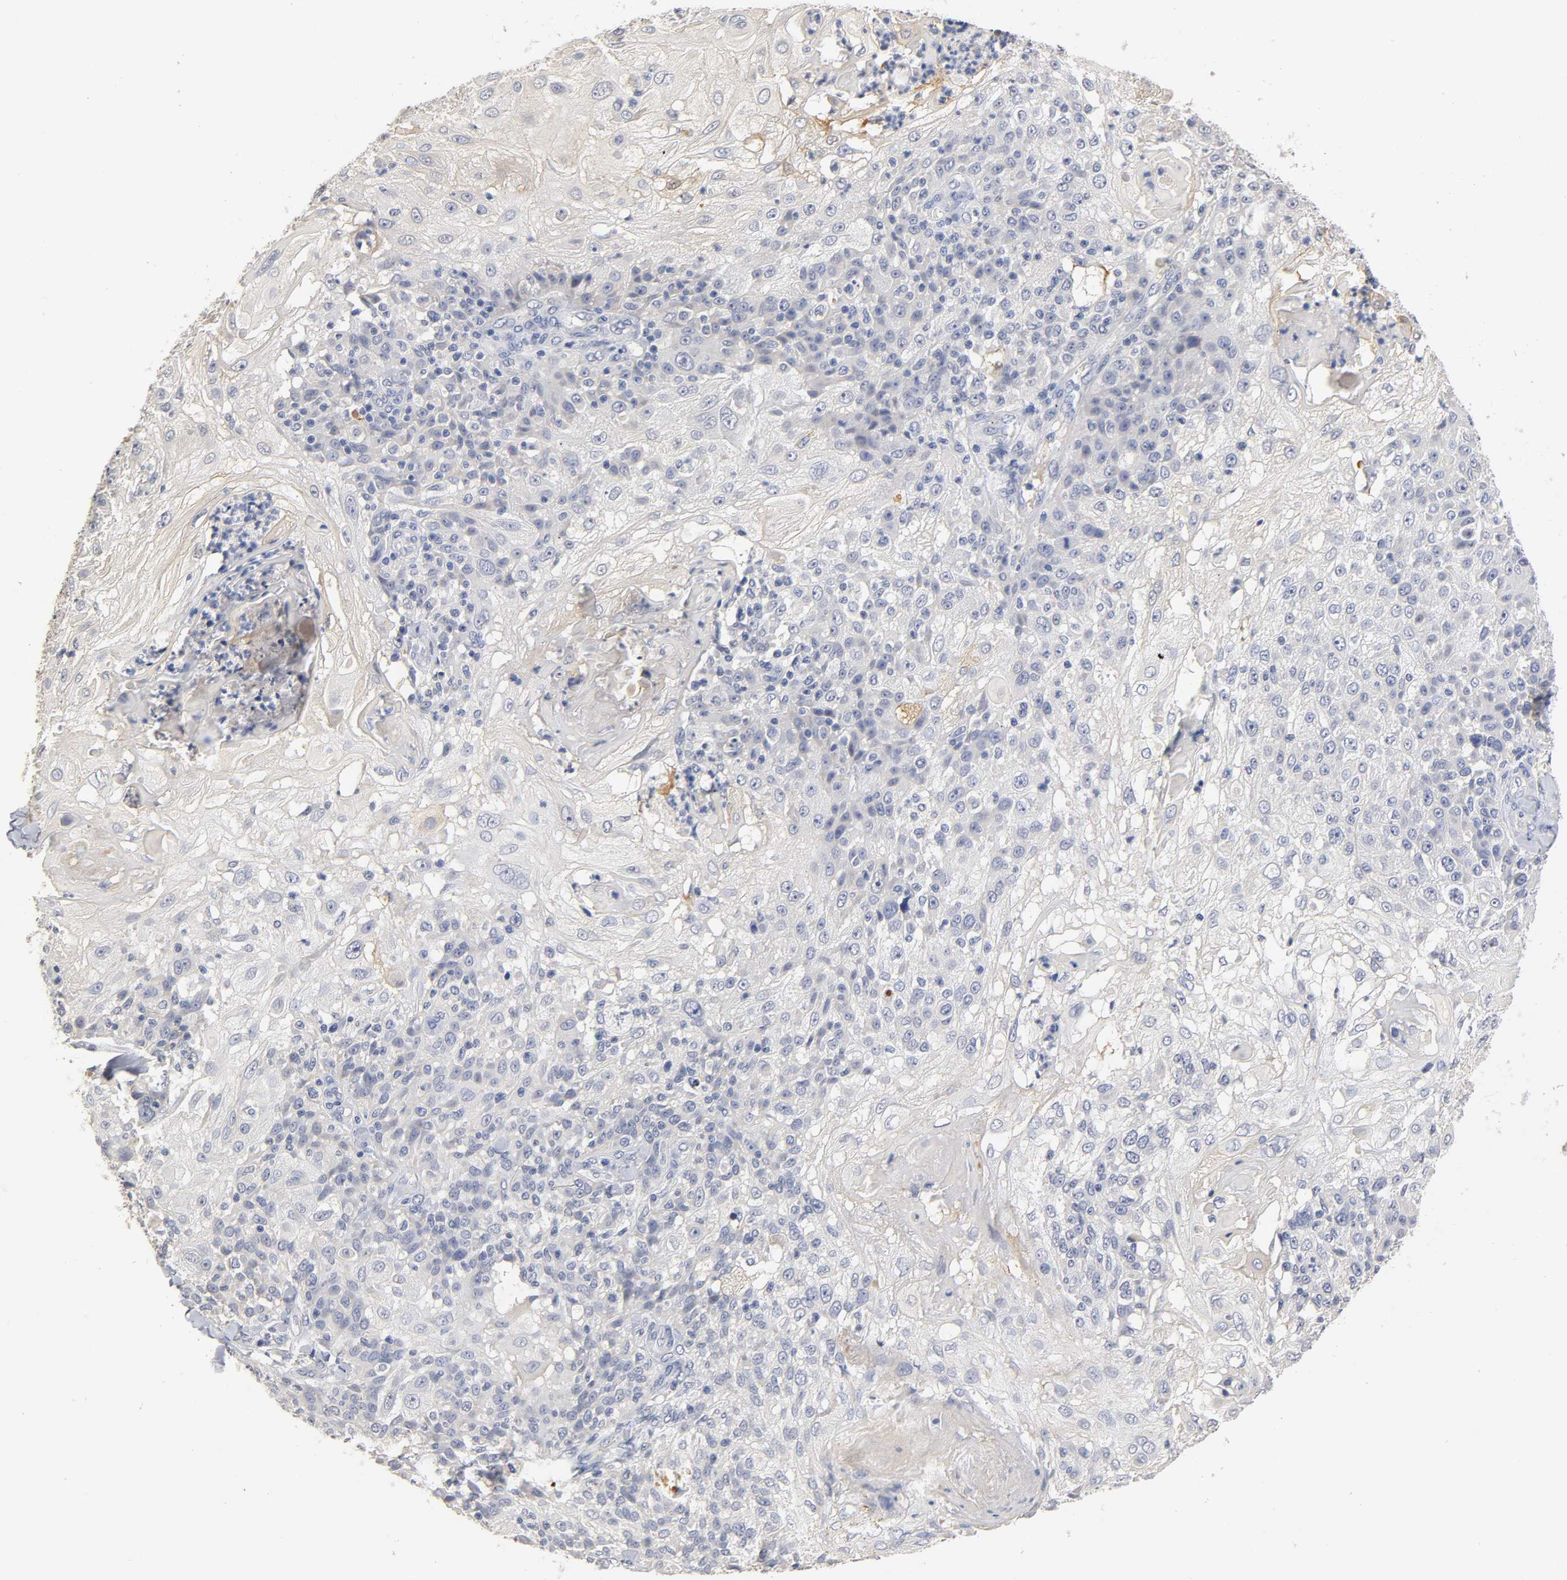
{"staining": {"intensity": "moderate", "quantity": "<25%", "location": "cytoplasmic/membranous"}, "tissue": "skin cancer", "cell_type": "Tumor cells", "image_type": "cancer", "snomed": [{"axis": "morphology", "description": "Normal tissue, NOS"}, {"axis": "morphology", "description": "Squamous cell carcinoma, NOS"}, {"axis": "topography", "description": "Skin"}], "caption": "Human skin cancer (squamous cell carcinoma) stained with a brown dye shows moderate cytoplasmic/membranous positive positivity in approximately <25% of tumor cells.", "gene": "OVOL1", "patient": {"sex": "female", "age": 83}}